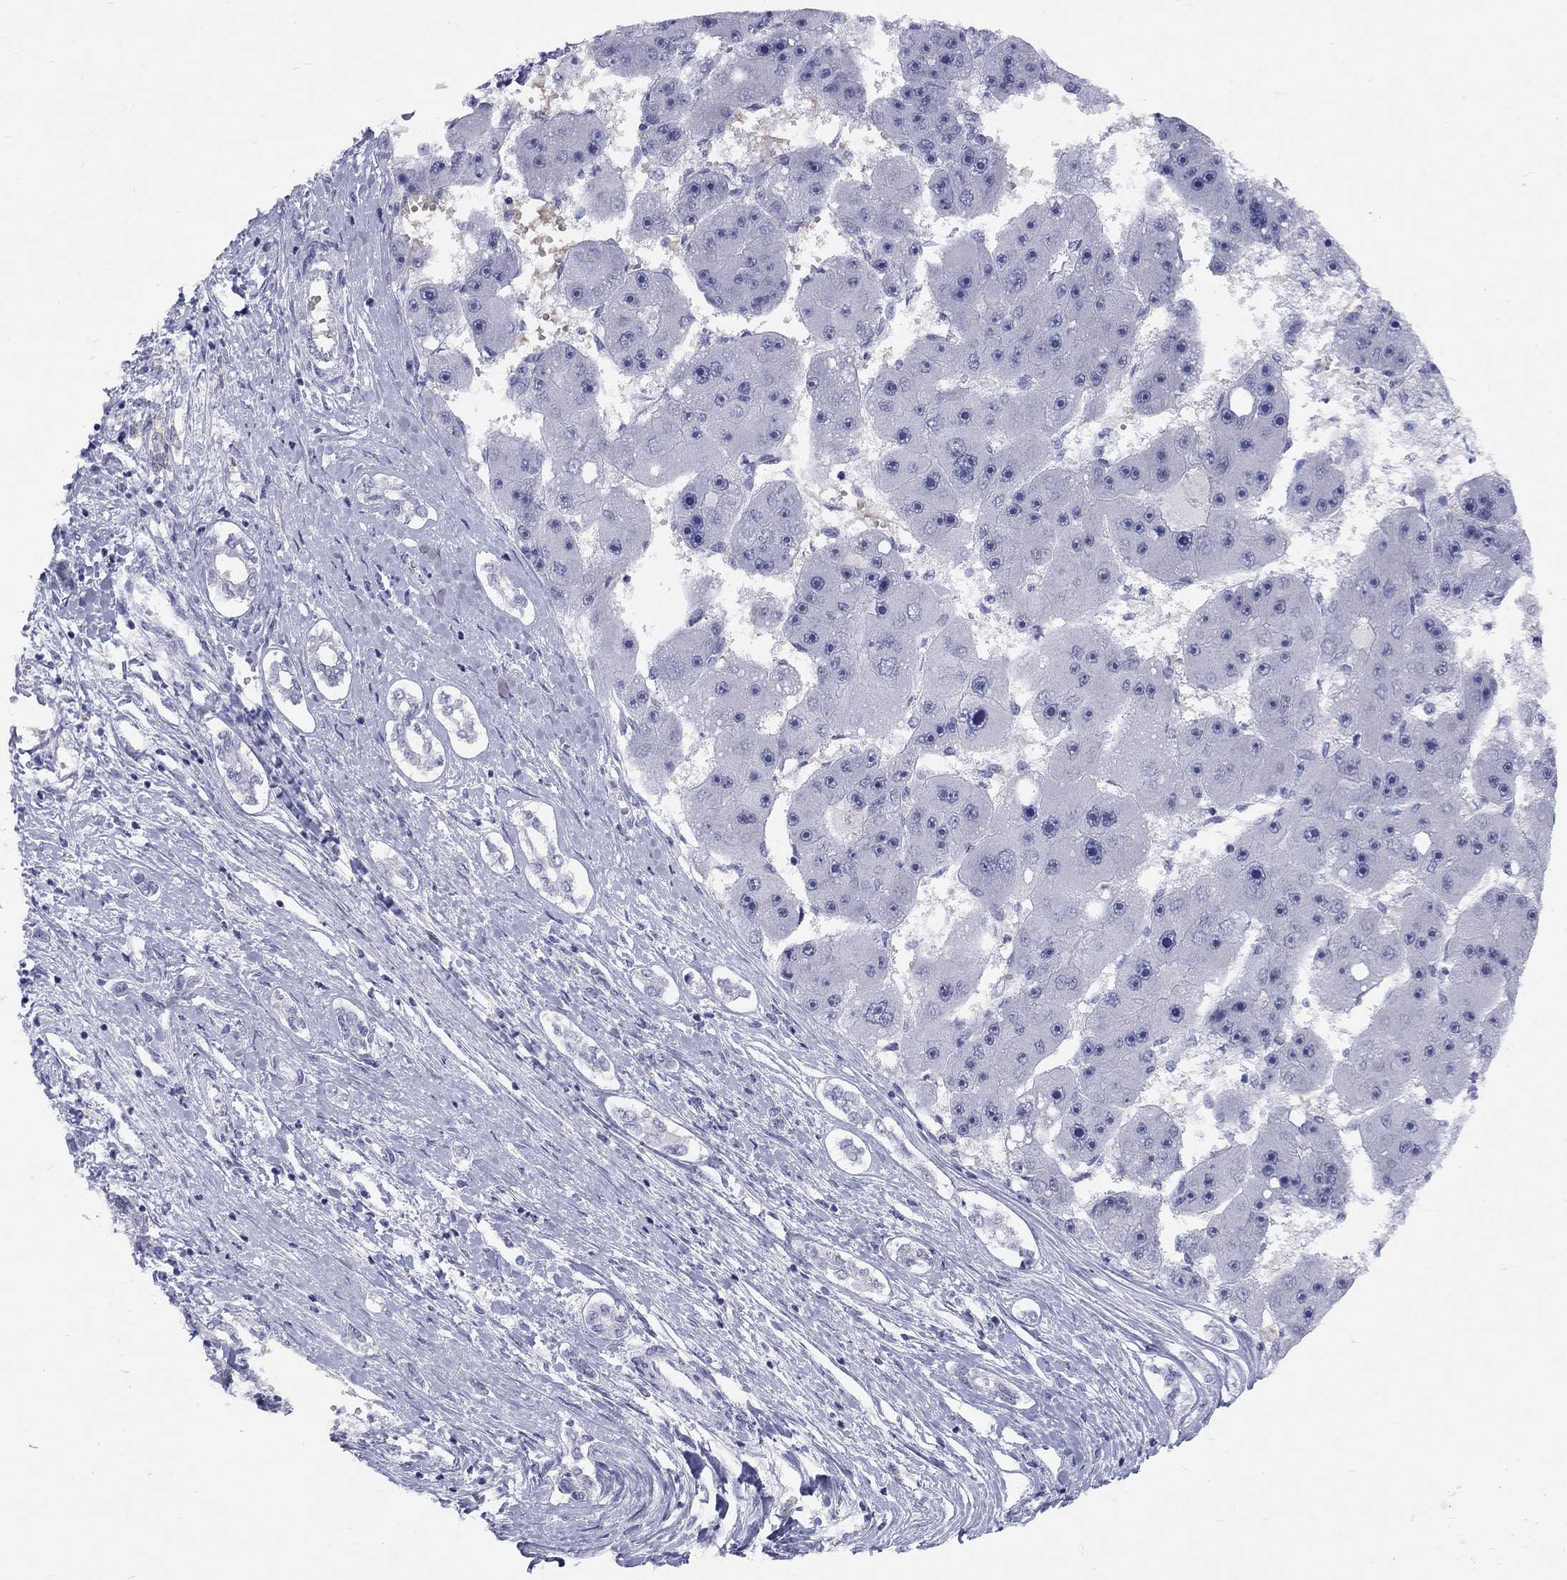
{"staining": {"intensity": "negative", "quantity": "none", "location": "none"}, "tissue": "liver cancer", "cell_type": "Tumor cells", "image_type": "cancer", "snomed": [{"axis": "morphology", "description": "Carcinoma, Hepatocellular, NOS"}, {"axis": "topography", "description": "Liver"}], "caption": "A photomicrograph of human liver cancer is negative for staining in tumor cells.", "gene": "DMTN", "patient": {"sex": "female", "age": 61}}